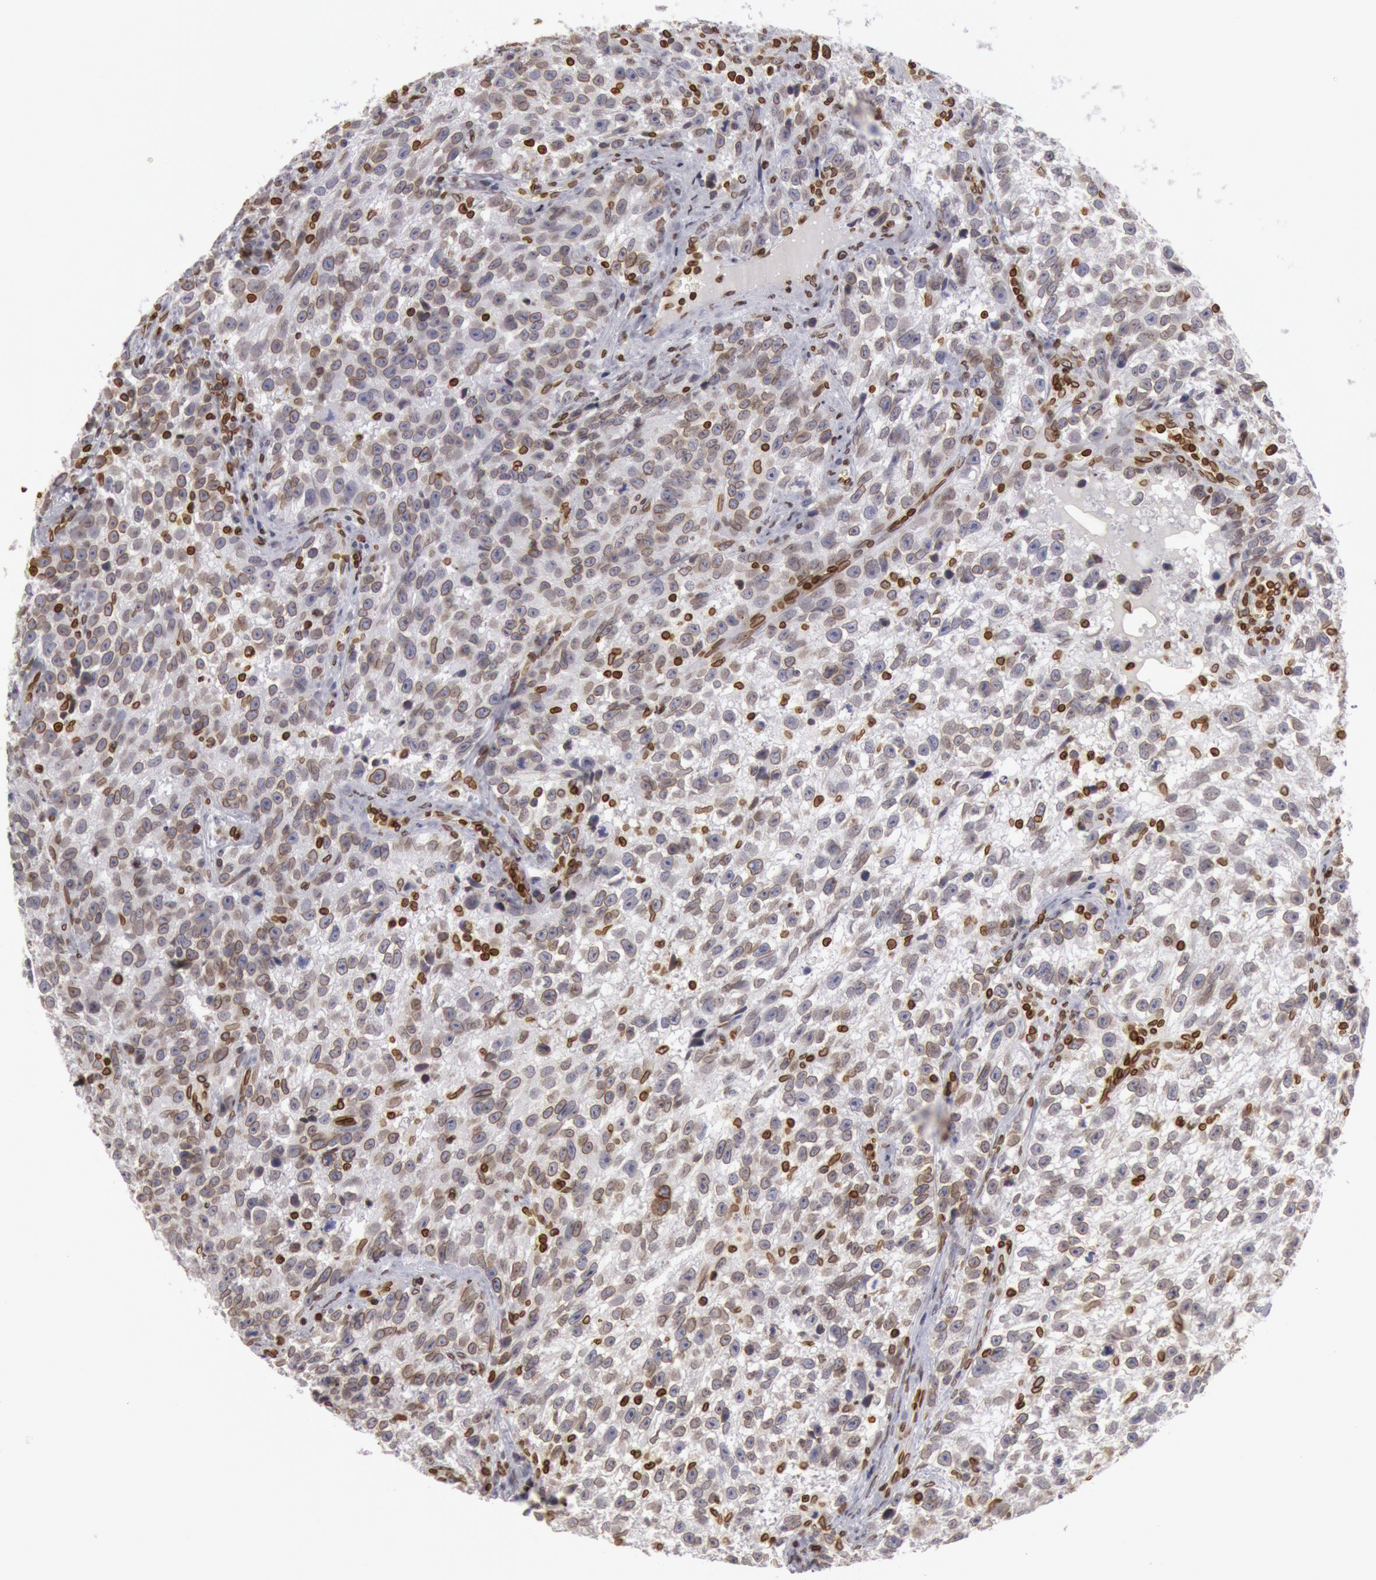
{"staining": {"intensity": "weak", "quantity": "25%-75%", "location": "cytoplasmic/membranous,nuclear"}, "tissue": "testis cancer", "cell_type": "Tumor cells", "image_type": "cancer", "snomed": [{"axis": "morphology", "description": "Seminoma, NOS"}, {"axis": "topography", "description": "Testis"}], "caption": "Protein expression analysis of seminoma (testis) shows weak cytoplasmic/membranous and nuclear expression in approximately 25%-75% of tumor cells.", "gene": "SUN2", "patient": {"sex": "male", "age": 38}}